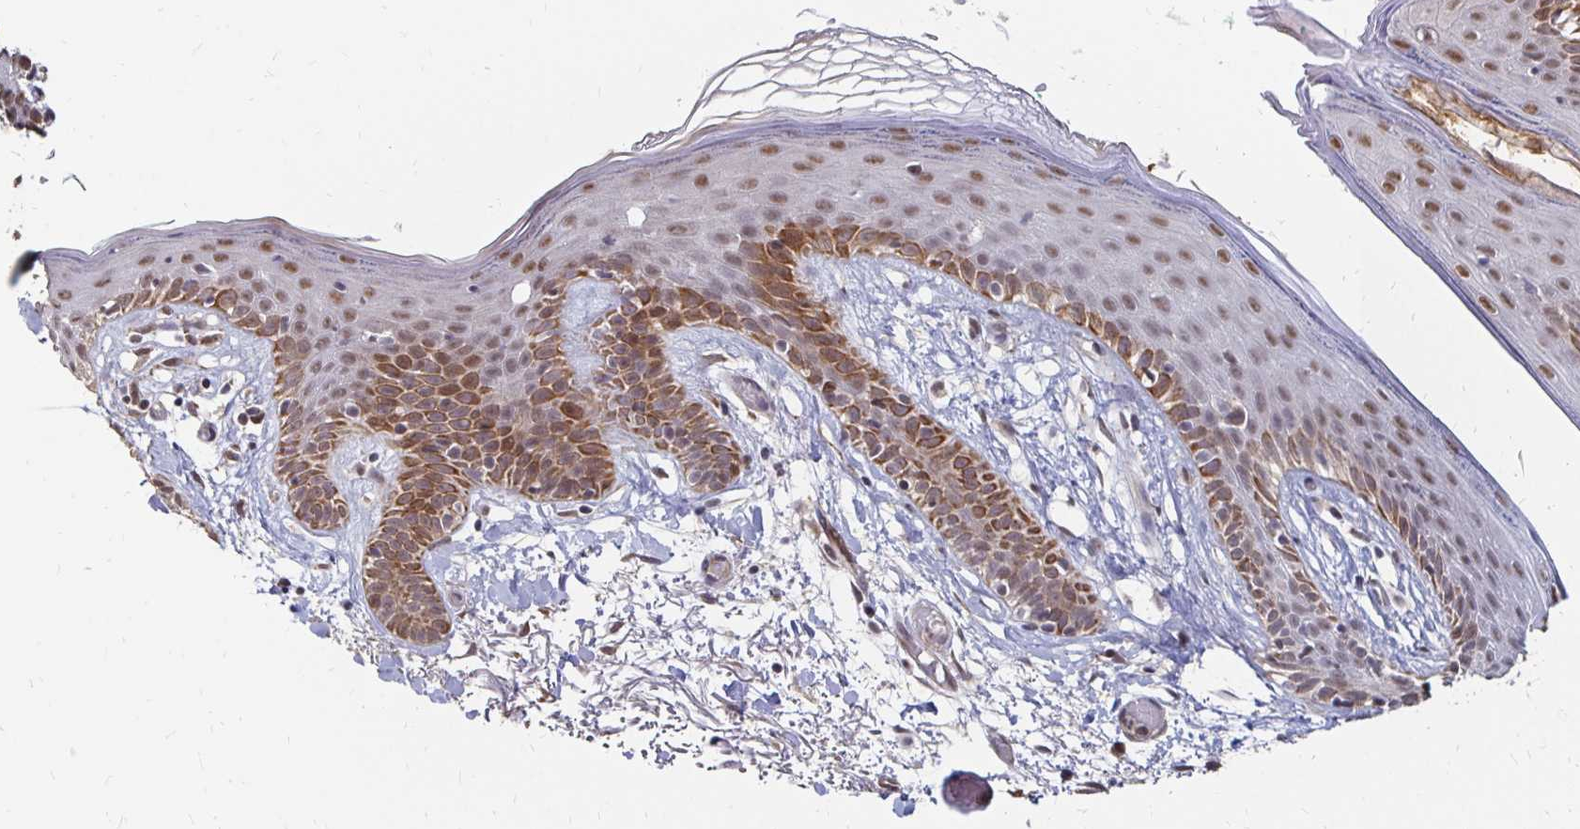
{"staining": {"intensity": "weak", "quantity": "<25%", "location": "nuclear"}, "tissue": "skin", "cell_type": "Fibroblasts", "image_type": "normal", "snomed": [{"axis": "morphology", "description": "Normal tissue, NOS"}, {"axis": "topography", "description": "Skin"}], "caption": "This is an IHC micrograph of normal human skin. There is no positivity in fibroblasts.", "gene": "CLASRP", "patient": {"sex": "male", "age": 79}}